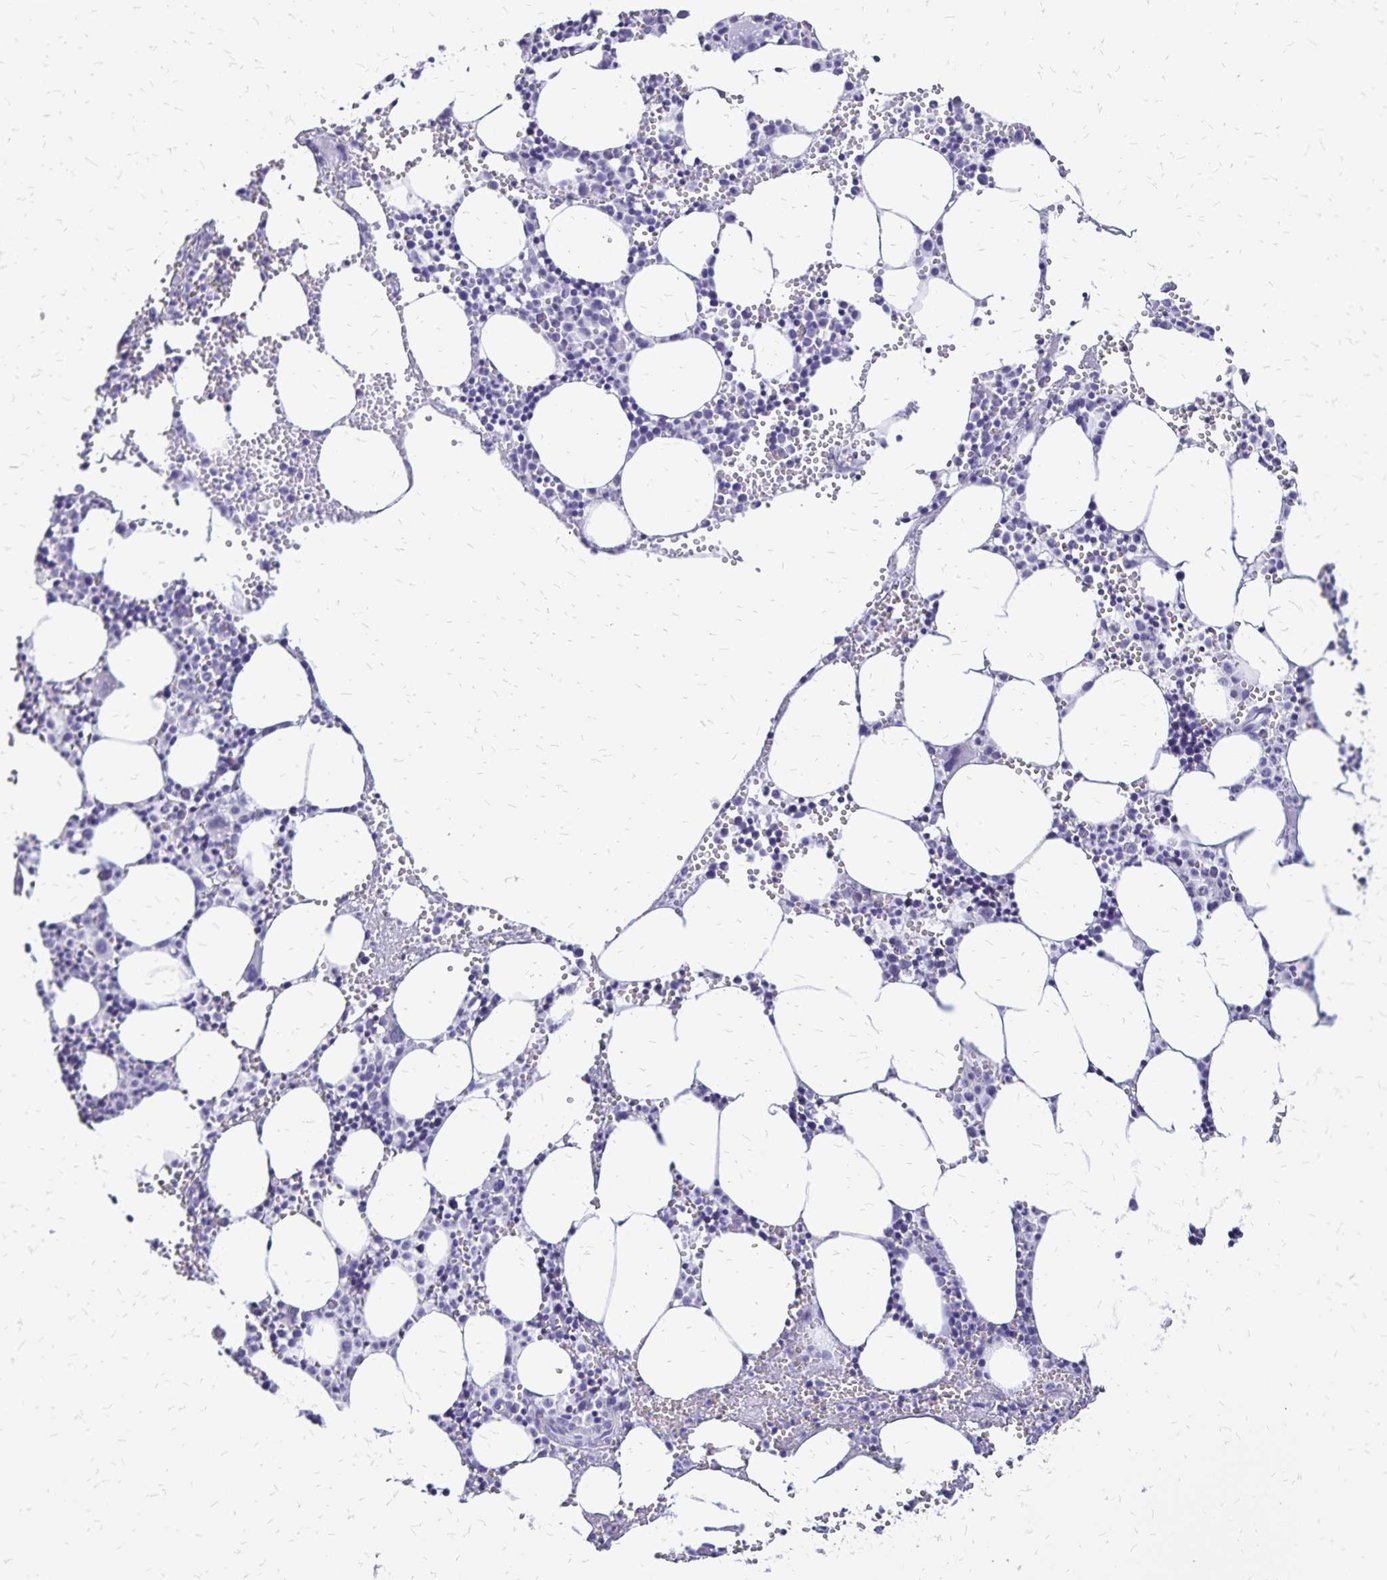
{"staining": {"intensity": "negative", "quantity": "none", "location": "none"}, "tissue": "bone marrow", "cell_type": "Hematopoietic cells", "image_type": "normal", "snomed": [{"axis": "morphology", "description": "Normal tissue, NOS"}, {"axis": "topography", "description": "Bone marrow"}], "caption": "High power microscopy histopathology image of an immunohistochemistry (IHC) micrograph of normal bone marrow, revealing no significant expression in hematopoietic cells.", "gene": "HMGB3", "patient": {"sex": "male", "age": 89}}